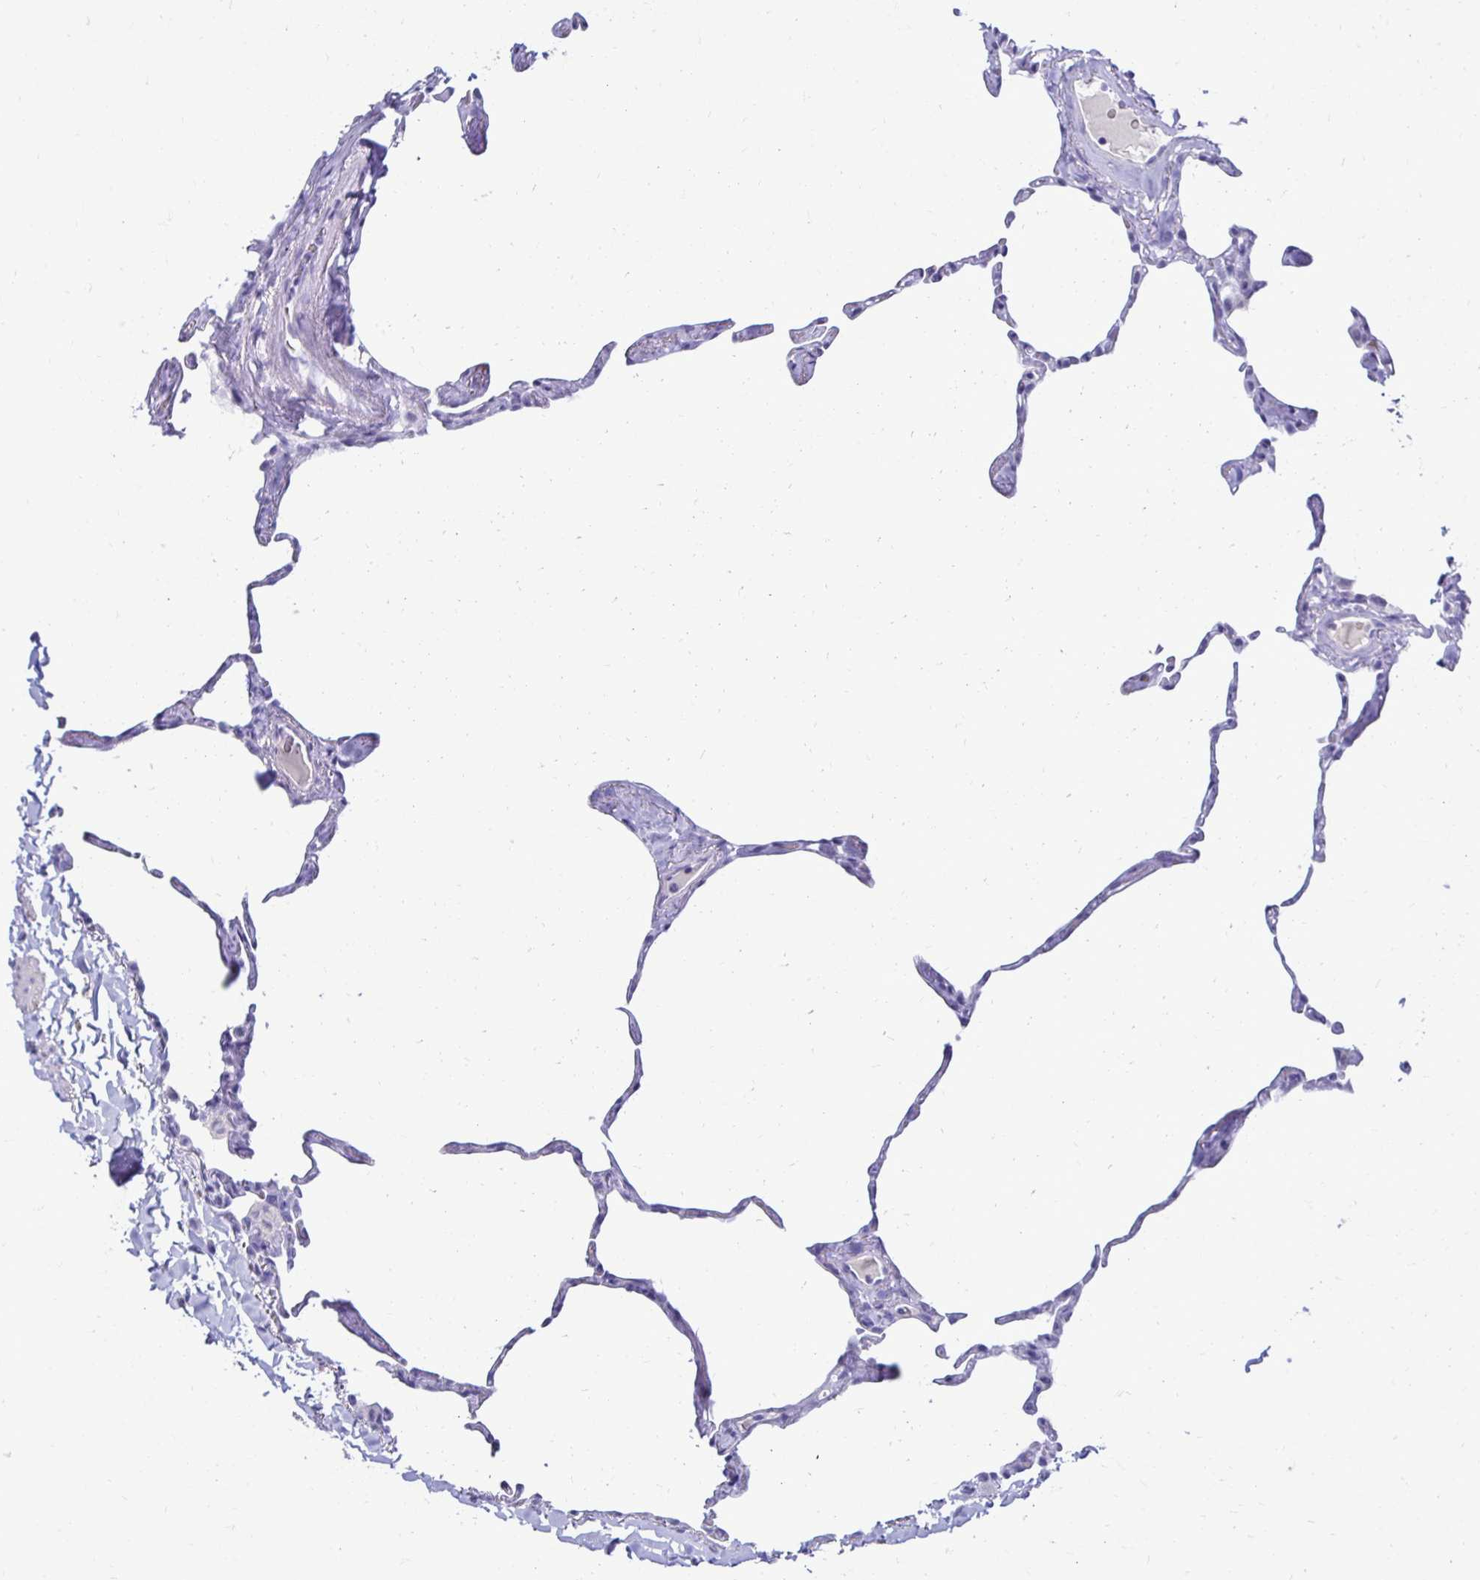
{"staining": {"intensity": "negative", "quantity": "none", "location": "none"}, "tissue": "lung", "cell_type": "Alveolar cells", "image_type": "normal", "snomed": [{"axis": "morphology", "description": "Normal tissue, NOS"}, {"axis": "topography", "description": "Lung"}], "caption": "DAB (3,3'-diaminobenzidine) immunohistochemical staining of normal human lung demonstrates no significant positivity in alveolar cells.", "gene": "RHBDL3", "patient": {"sex": "male", "age": 65}}